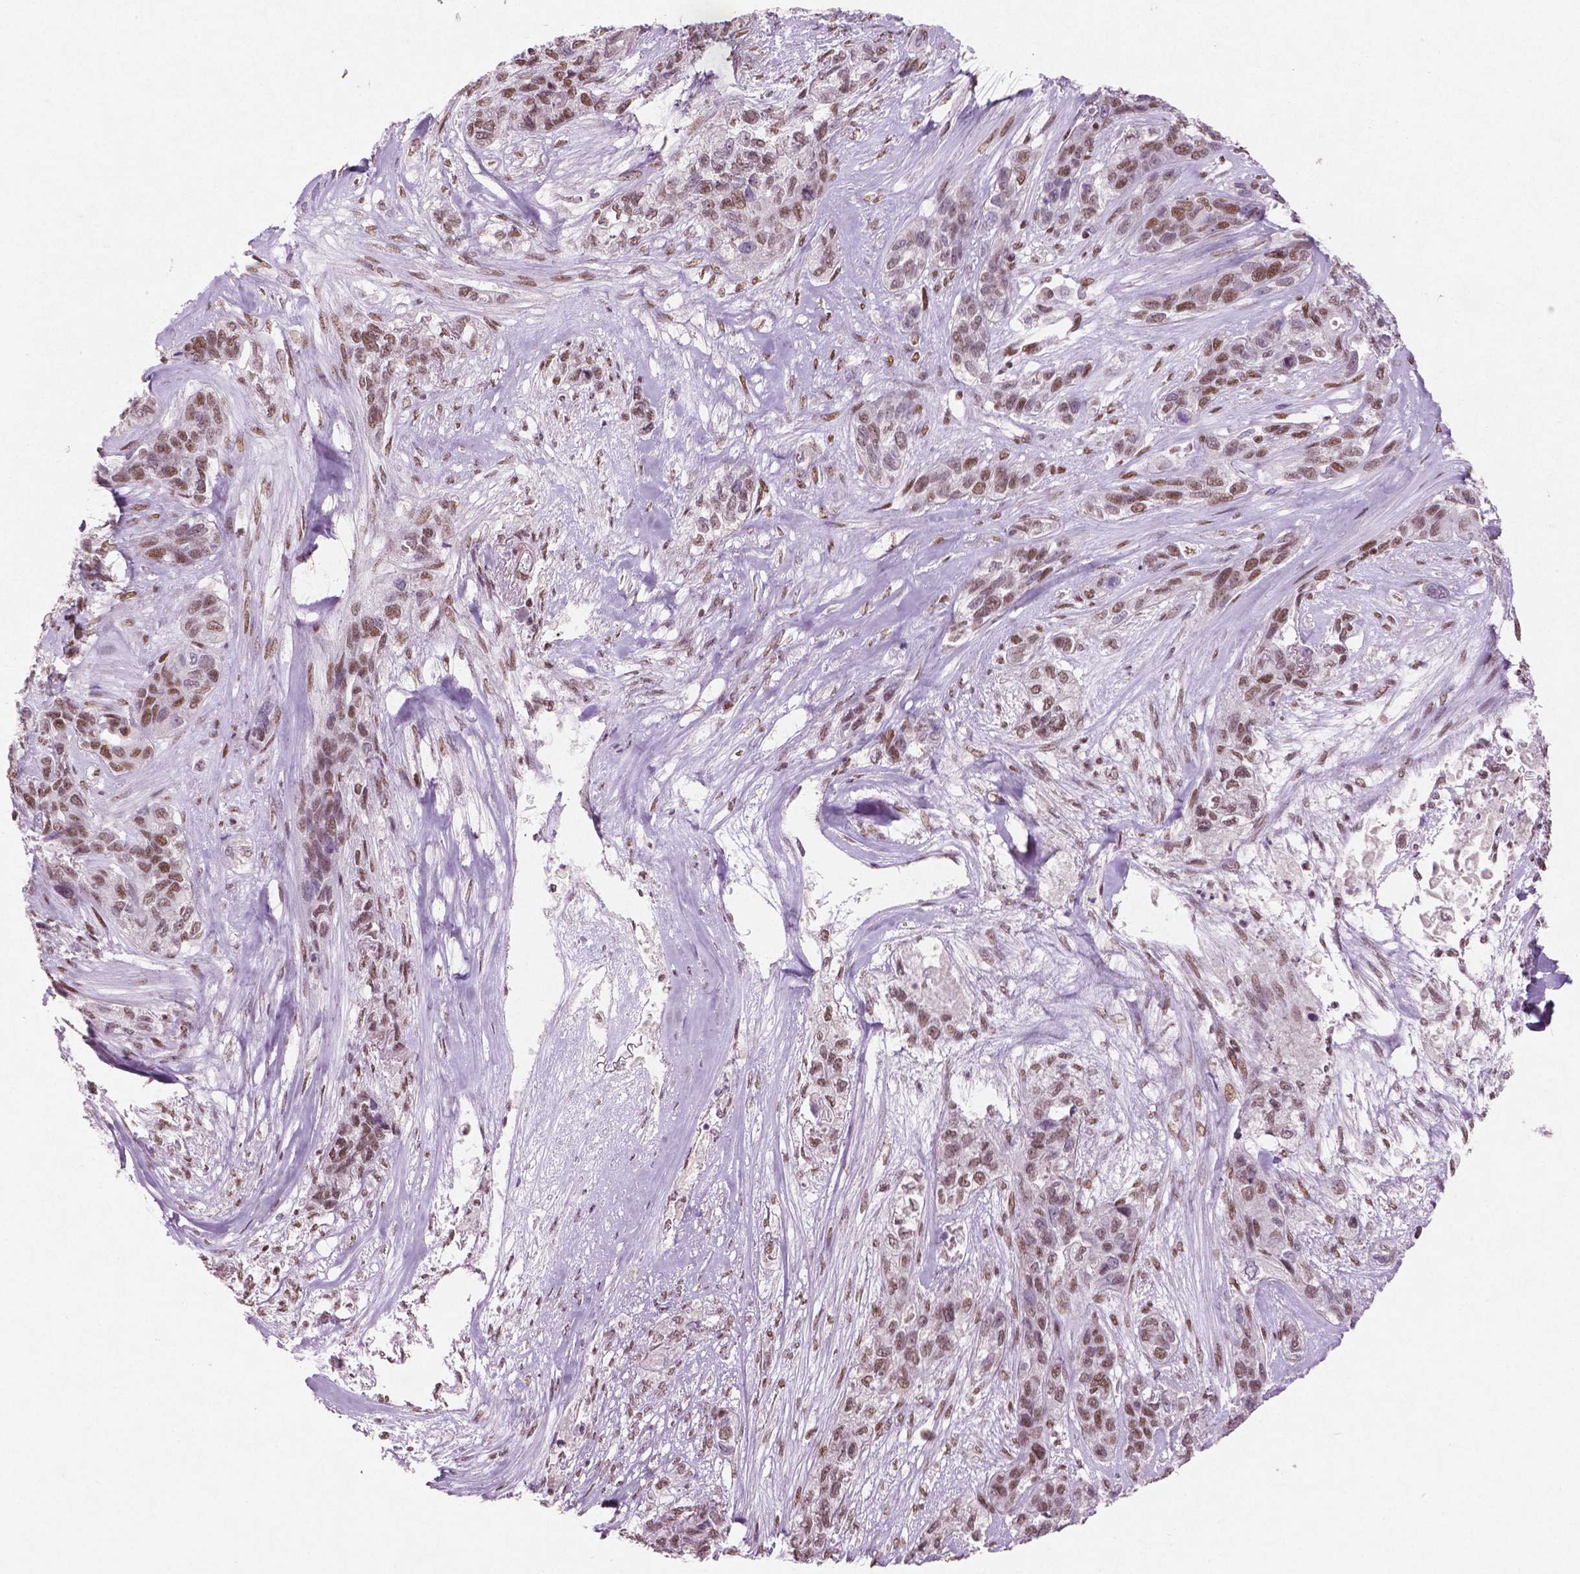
{"staining": {"intensity": "moderate", "quantity": ">75%", "location": "nuclear"}, "tissue": "lung cancer", "cell_type": "Tumor cells", "image_type": "cancer", "snomed": [{"axis": "morphology", "description": "Squamous cell carcinoma, NOS"}, {"axis": "topography", "description": "Lung"}], "caption": "Human lung cancer stained with a protein marker displays moderate staining in tumor cells.", "gene": "BRD4", "patient": {"sex": "female", "age": 70}}